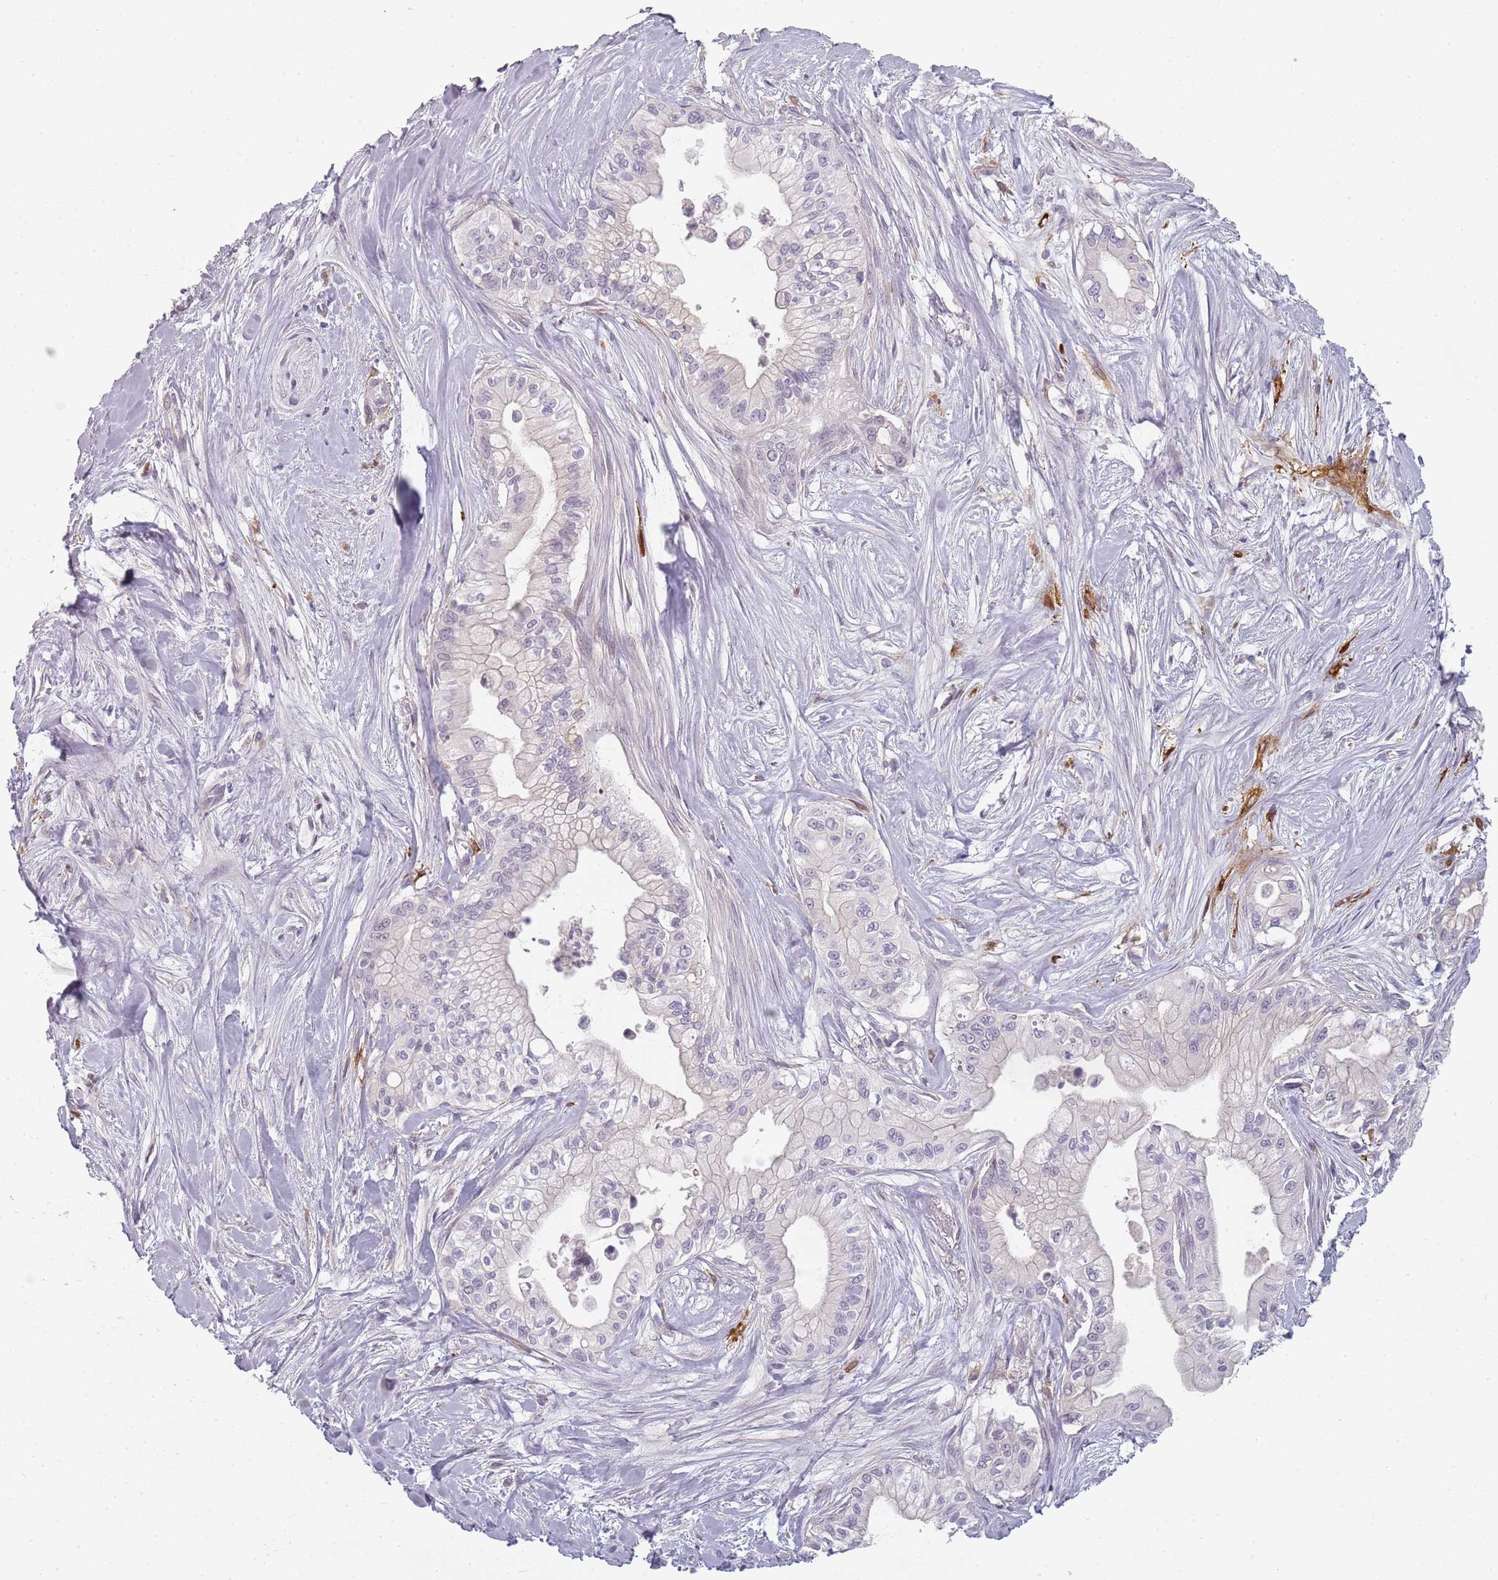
{"staining": {"intensity": "negative", "quantity": "none", "location": "none"}, "tissue": "pancreatic cancer", "cell_type": "Tumor cells", "image_type": "cancer", "snomed": [{"axis": "morphology", "description": "Adenocarcinoma, NOS"}, {"axis": "topography", "description": "Pancreas"}], "caption": "Protein analysis of pancreatic cancer (adenocarcinoma) shows no significant expression in tumor cells.", "gene": "CC2D2B", "patient": {"sex": "male", "age": 78}}